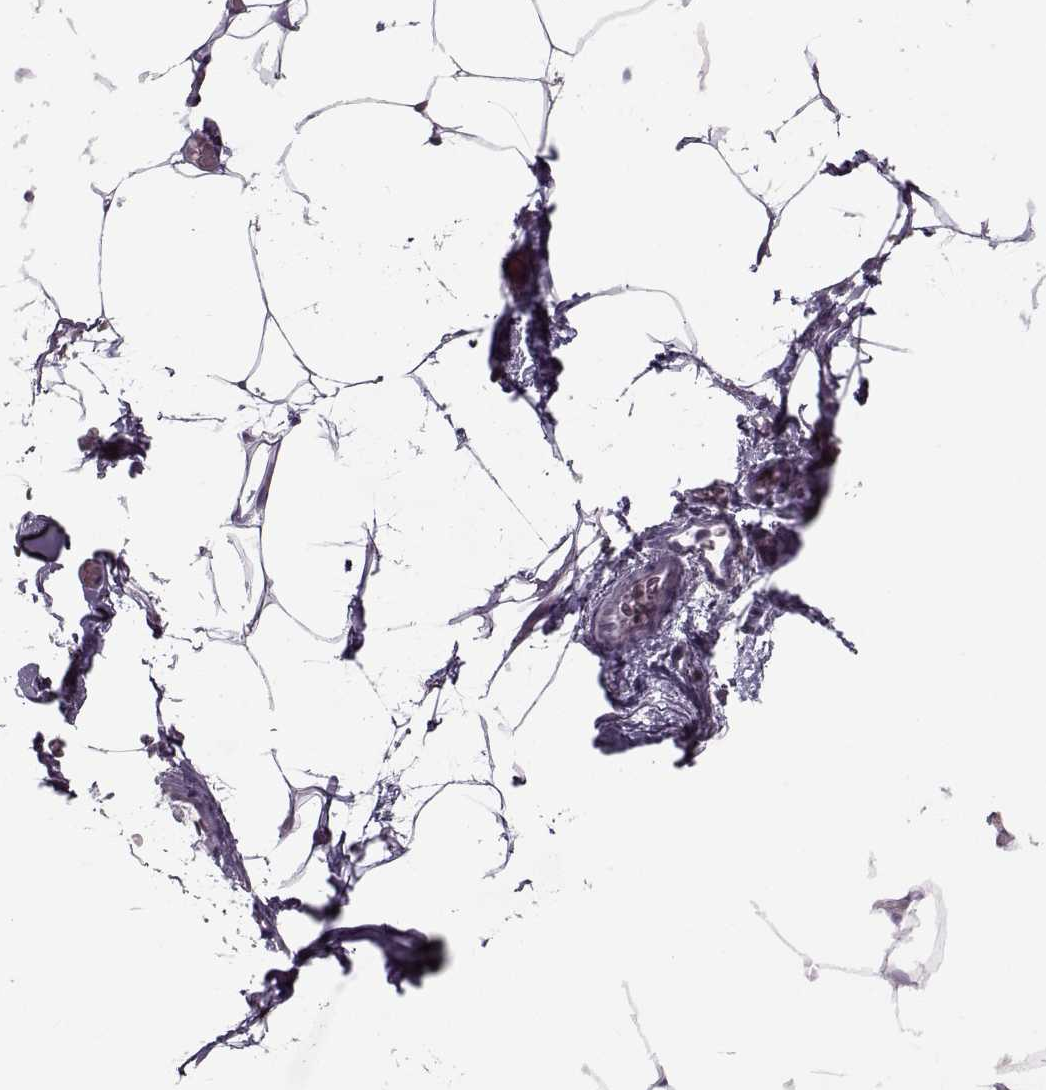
{"staining": {"intensity": "negative", "quantity": "none", "location": "none"}, "tissue": "adipose tissue", "cell_type": "Adipocytes", "image_type": "normal", "snomed": [{"axis": "morphology", "description": "Normal tissue, NOS"}, {"axis": "topography", "description": "Adipose tissue"}], "caption": "Immunohistochemistry of normal human adipose tissue displays no staining in adipocytes.", "gene": "MGAT4D", "patient": {"sex": "male", "age": 57}}